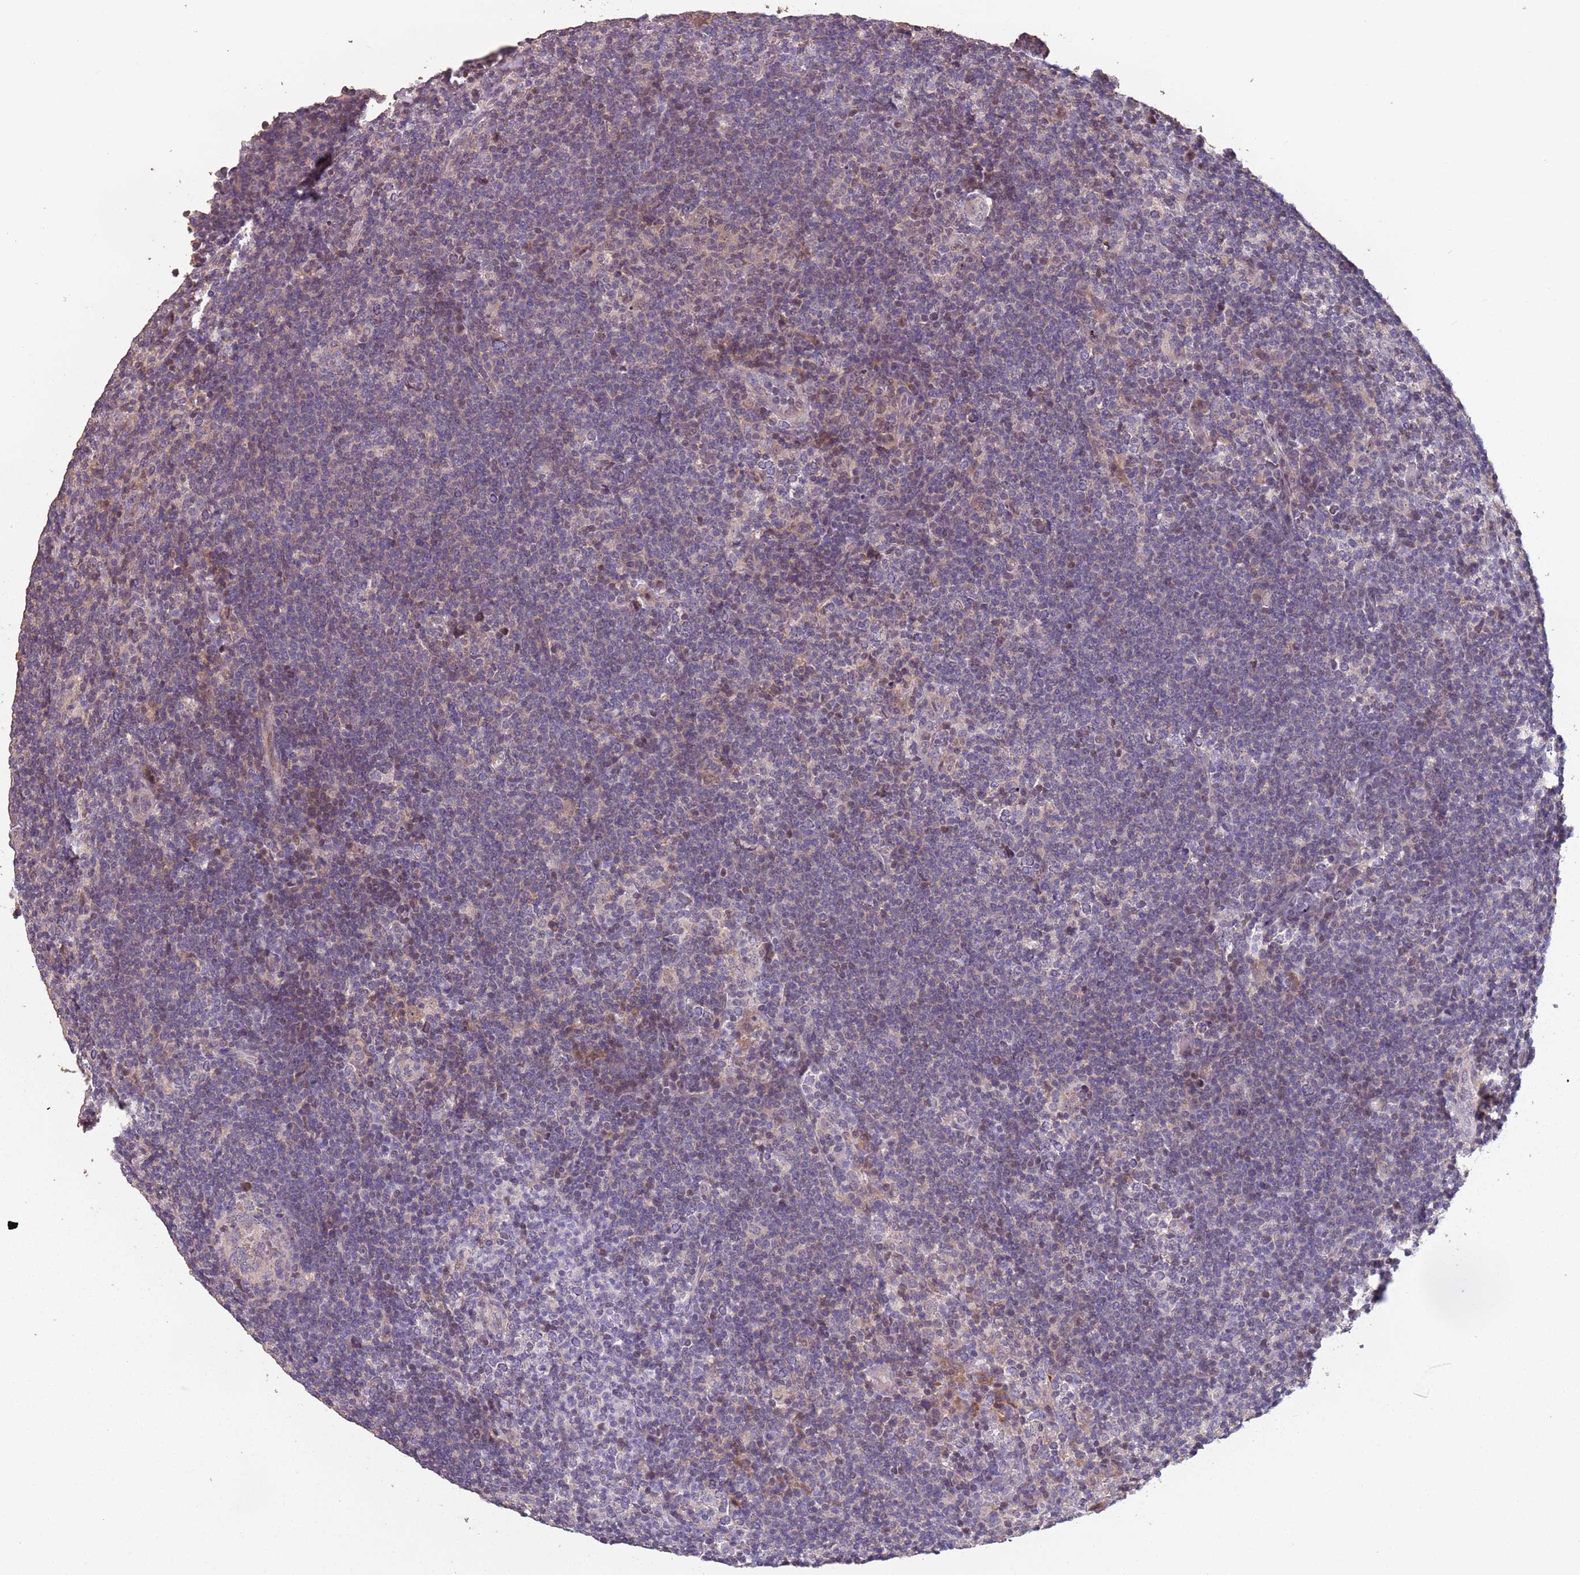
{"staining": {"intensity": "negative", "quantity": "none", "location": "none"}, "tissue": "lymphoma", "cell_type": "Tumor cells", "image_type": "cancer", "snomed": [{"axis": "morphology", "description": "Hodgkin's disease, NOS"}, {"axis": "topography", "description": "Lymph node"}], "caption": "There is no significant expression in tumor cells of Hodgkin's disease. (DAB immunohistochemistry (IHC), high magnification).", "gene": "MBD3L1", "patient": {"sex": "female", "age": 57}}